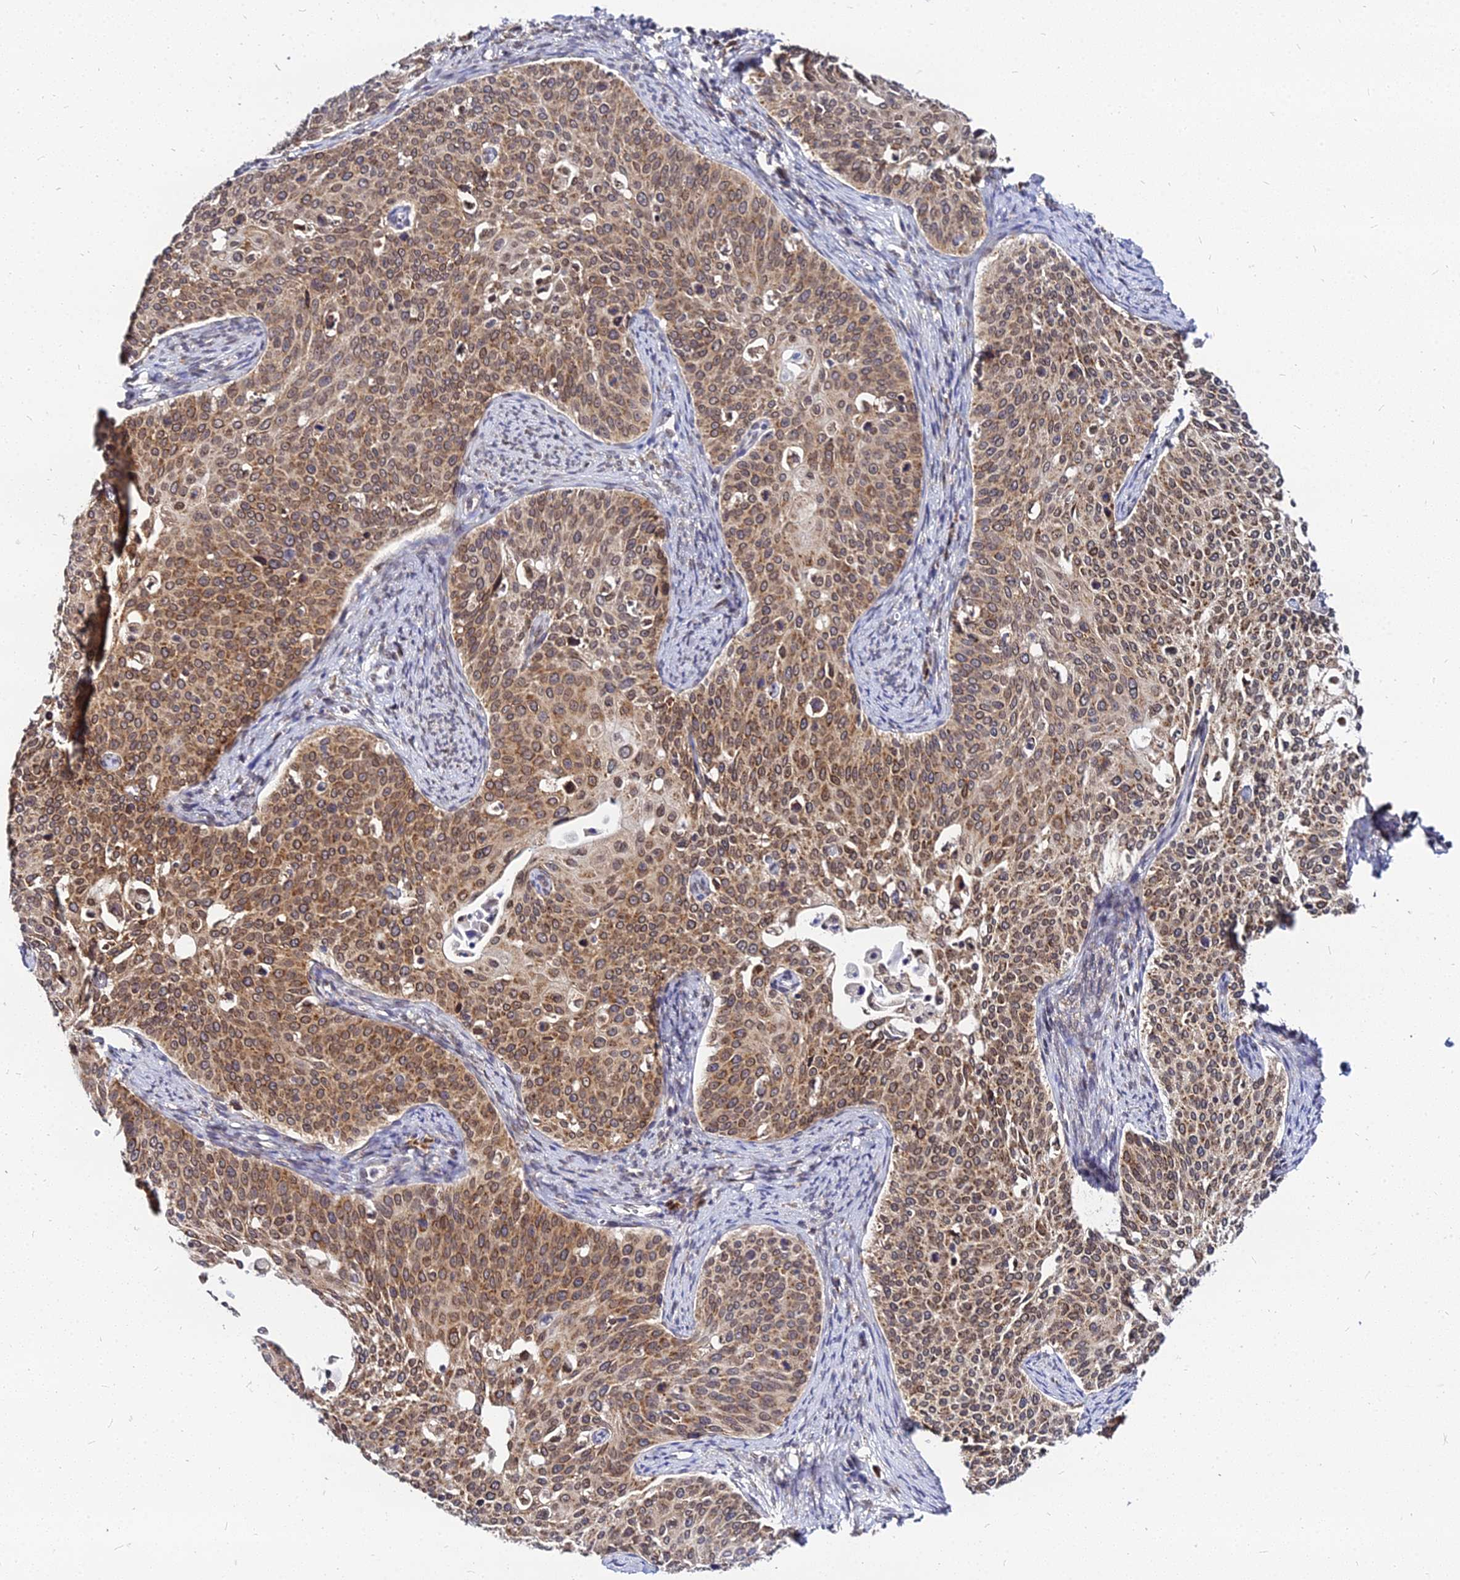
{"staining": {"intensity": "moderate", "quantity": ">75%", "location": "cytoplasmic/membranous,nuclear"}, "tissue": "cervical cancer", "cell_type": "Tumor cells", "image_type": "cancer", "snomed": [{"axis": "morphology", "description": "Squamous cell carcinoma, NOS"}, {"axis": "topography", "description": "Cervix"}], "caption": "Immunohistochemistry (IHC) (DAB (3,3'-diaminobenzidine)) staining of human squamous cell carcinoma (cervical) demonstrates moderate cytoplasmic/membranous and nuclear protein staining in approximately >75% of tumor cells. (DAB IHC with brightfield microscopy, high magnification).", "gene": "RNF121", "patient": {"sex": "female", "age": 44}}